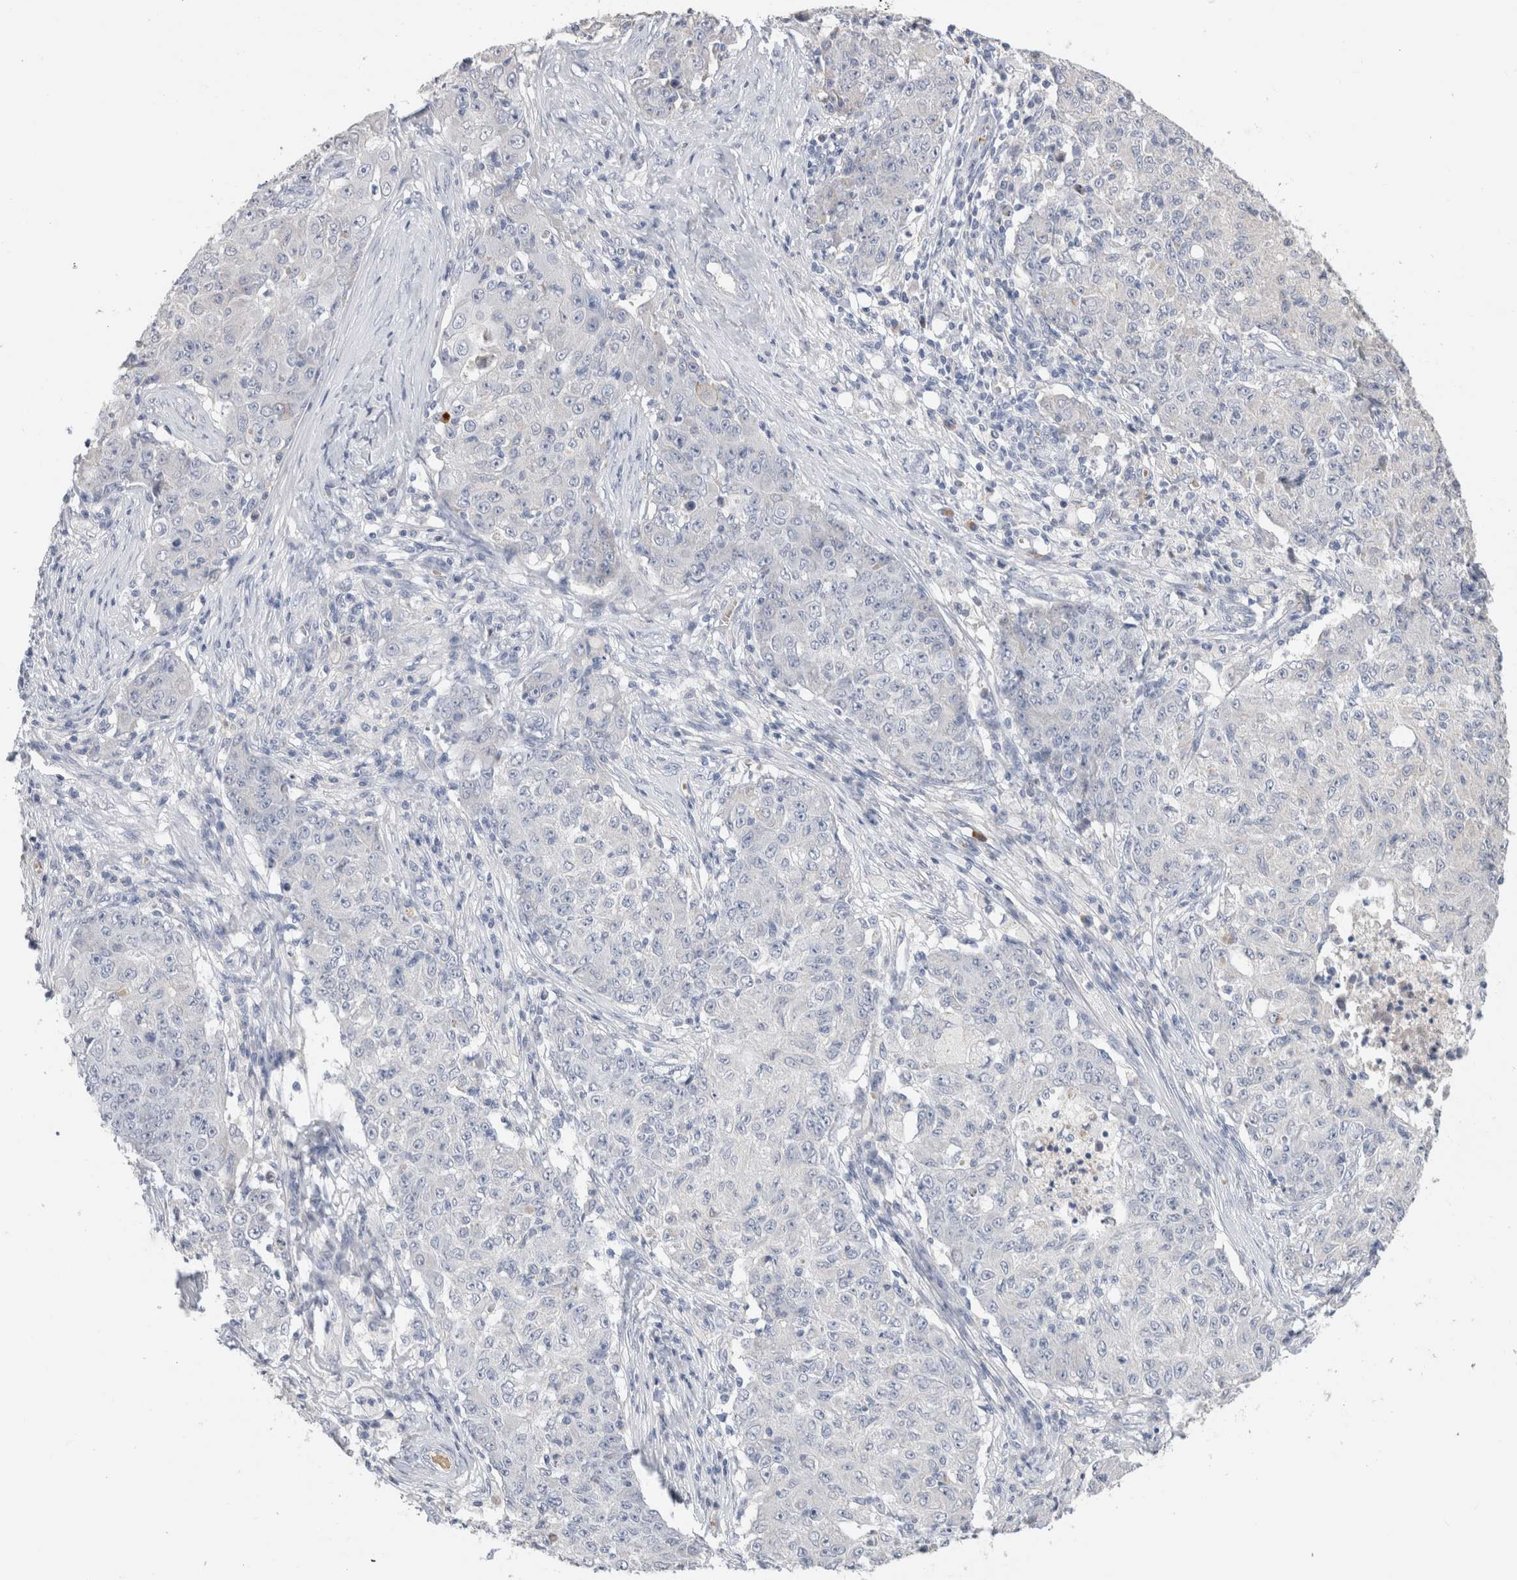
{"staining": {"intensity": "negative", "quantity": "none", "location": "none"}, "tissue": "ovarian cancer", "cell_type": "Tumor cells", "image_type": "cancer", "snomed": [{"axis": "morphology", "description": "Carcinoma, endometroid"}, {"axis": "topography", "description": "Ovary"}], "caption": "Ovarian endometroid carcinoma was stained to show a protein in brown. There is no significant staining in tumor cells. Brightfield microscopy of IHC stained with DAB (3,3'-diaminobenzidine) (brown) and hematoxylin (blue), captured at high magnification.", "gene": "SCGB1A1", "patient": {"sex": "female", "age": 42}}